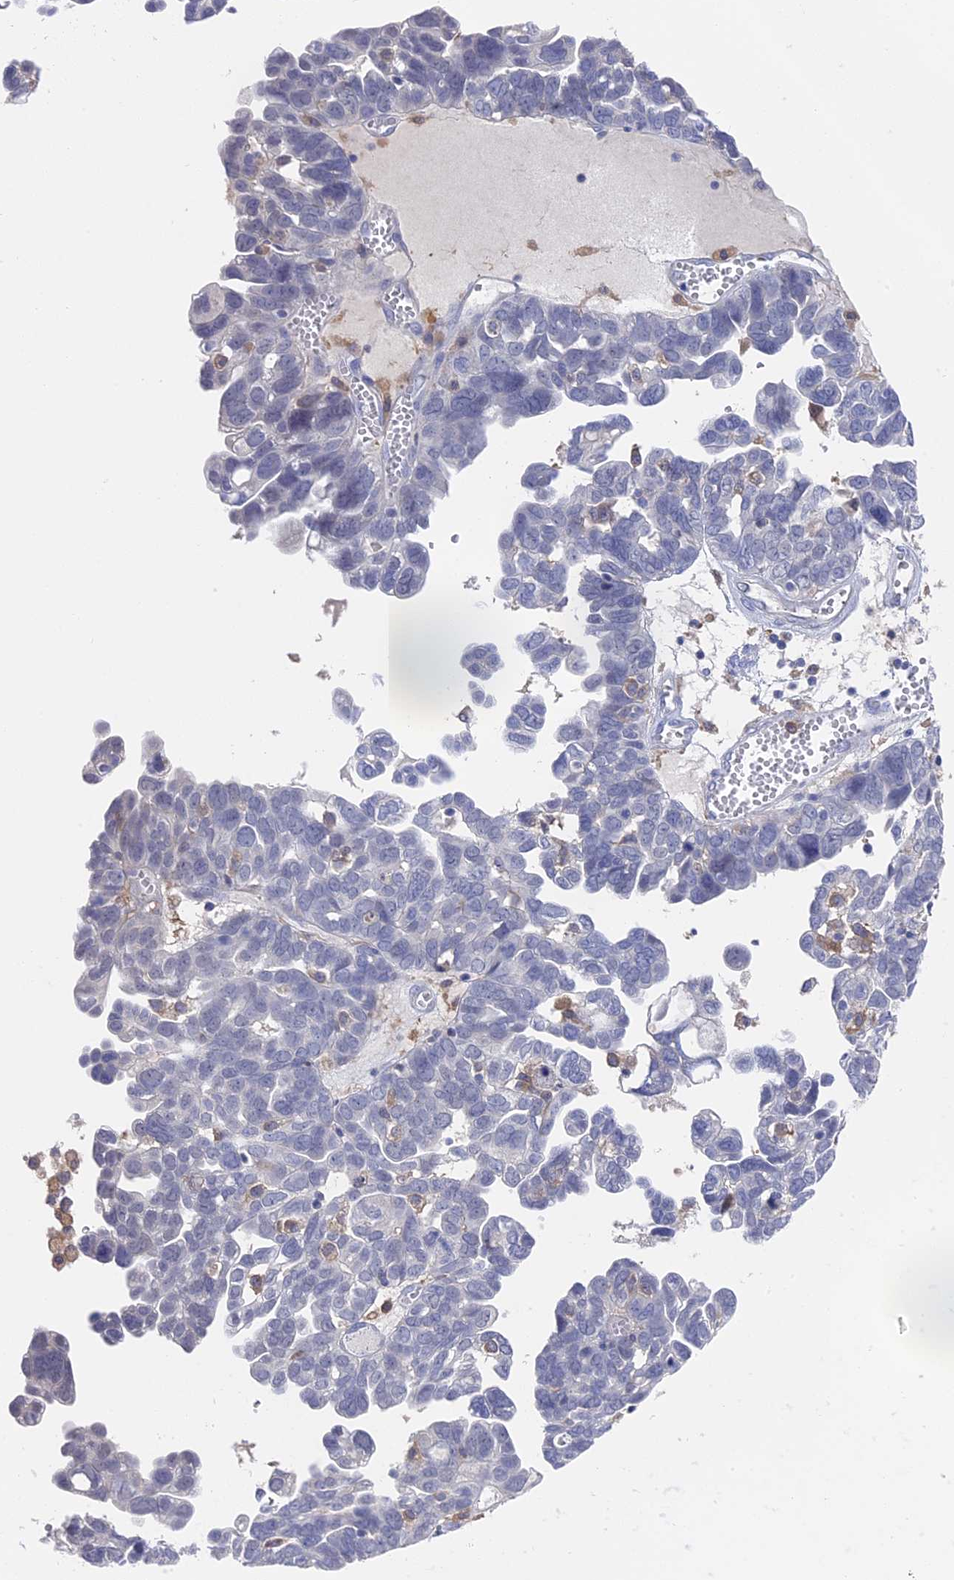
{"staining": {"intensity": "negative", "quantity": "none", "location": "none"}, "tissue": "ovarian cancer", "cell_type": "Tumor cells", "image_type": "cancer", "snomed": [{"axis": "morphology", "description": "Cystadenocarcinoma, serous, NOS"}, {"axis": "topography", "description": "Ovary"}], "caption": "Immunohistochemistry photomicrograph of human ovarian cancer stained for a protein (brown), which exhibits no staining in tumor cells.", "gene": "NCF4", "patient": {"sex": "female", "age": 79}}